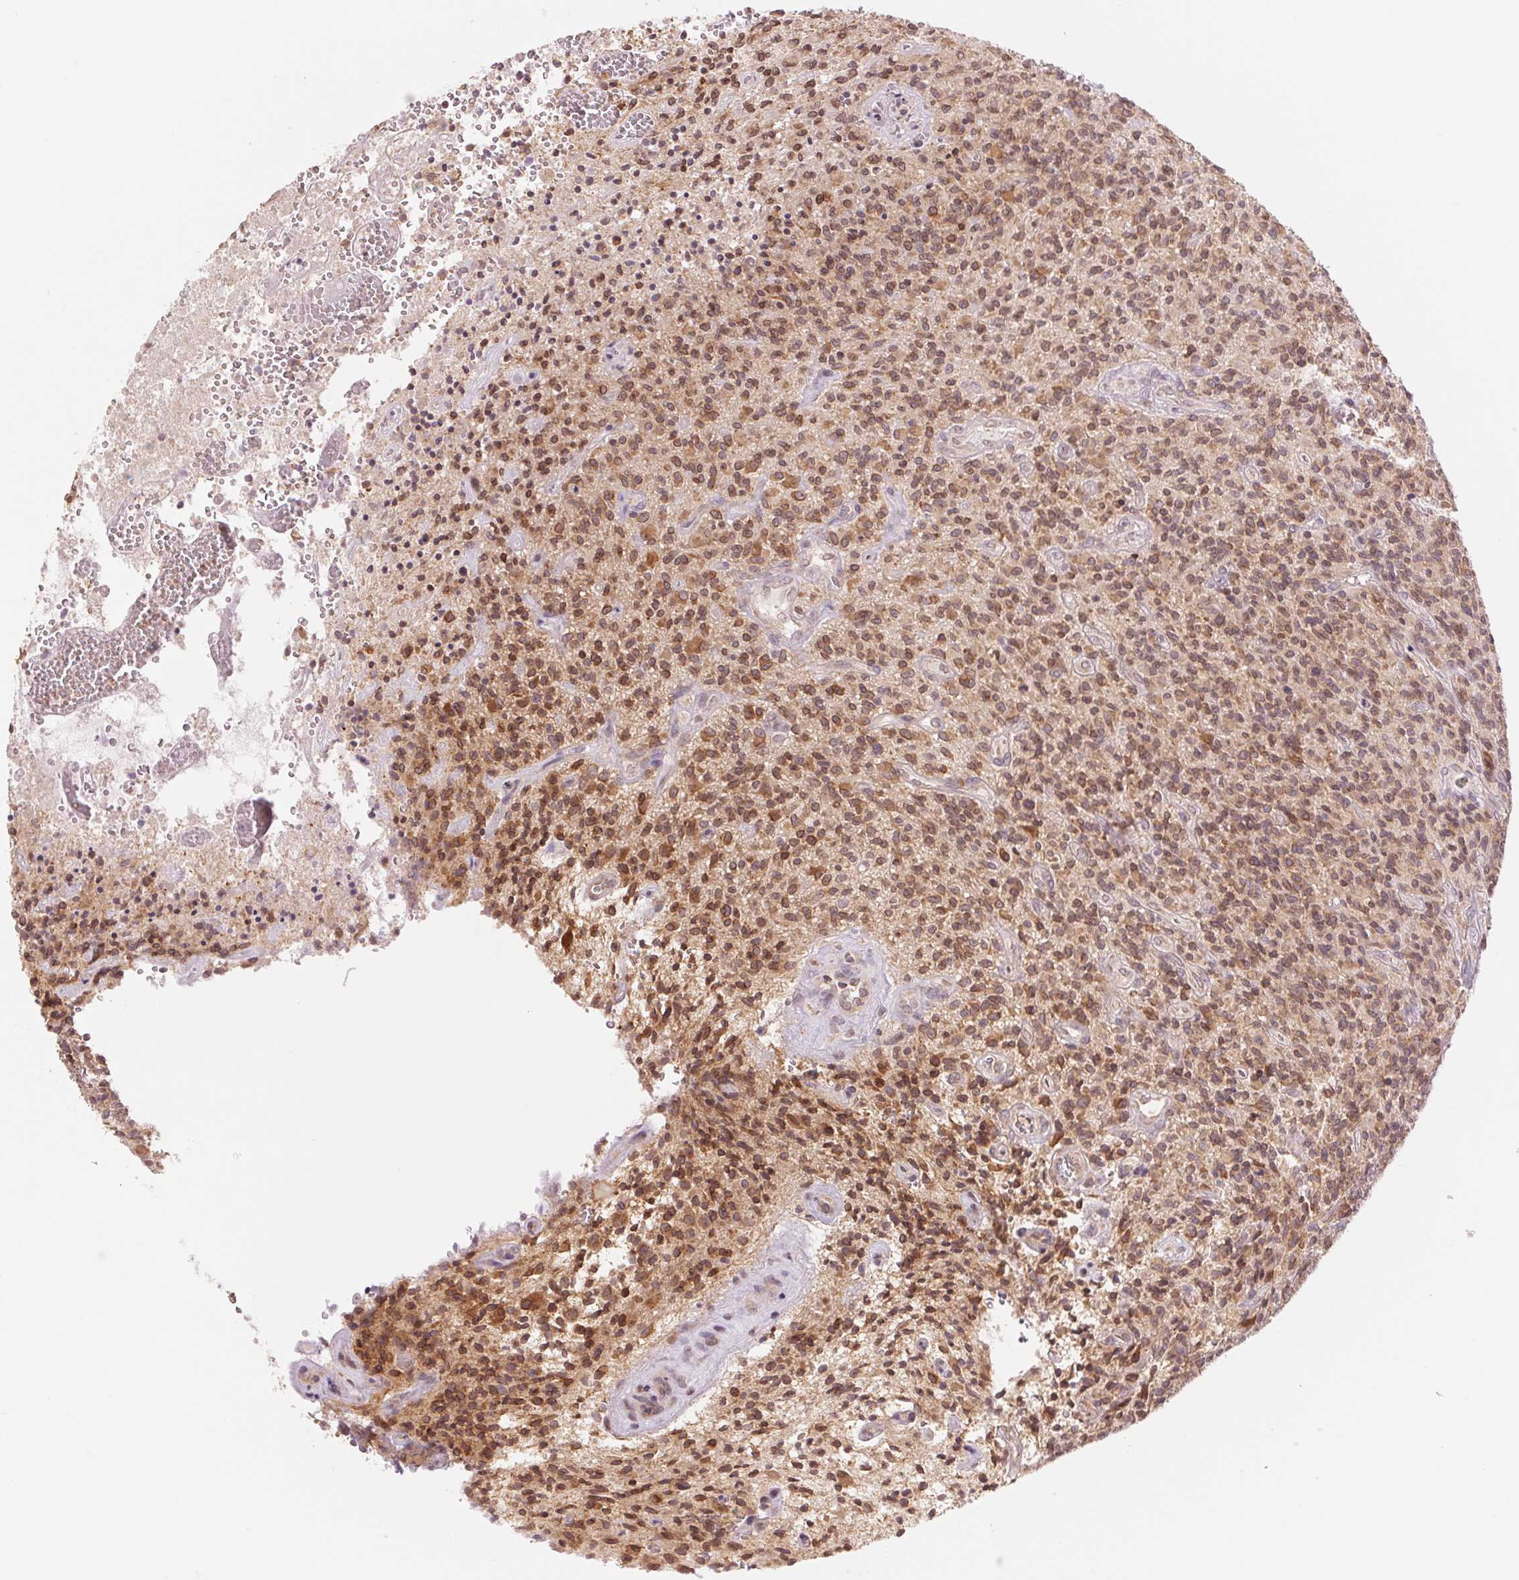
{"staining": {"intensity": "moderate", "quantity": ">75%", "location": "cytoplasmic/membranous,nuclear"}, "tissue": "glioma", "cell_type": "Tumor cells", "image_type": "cancer", "snomed": [{"axis": "morphology", "description": "Glioma, malignant, High grade"}, {"axis": "topography", "description": "Brain"}], "caption": "IHC micrograph of human glioma stained for a protein (brown), which demonstrates medium levels of moderate cytoplasmic/membranous and nuclear staining in approximately >75% of tumor cells.", "gene": "TECR", "patient": {"sex": "male", "age": 76}}